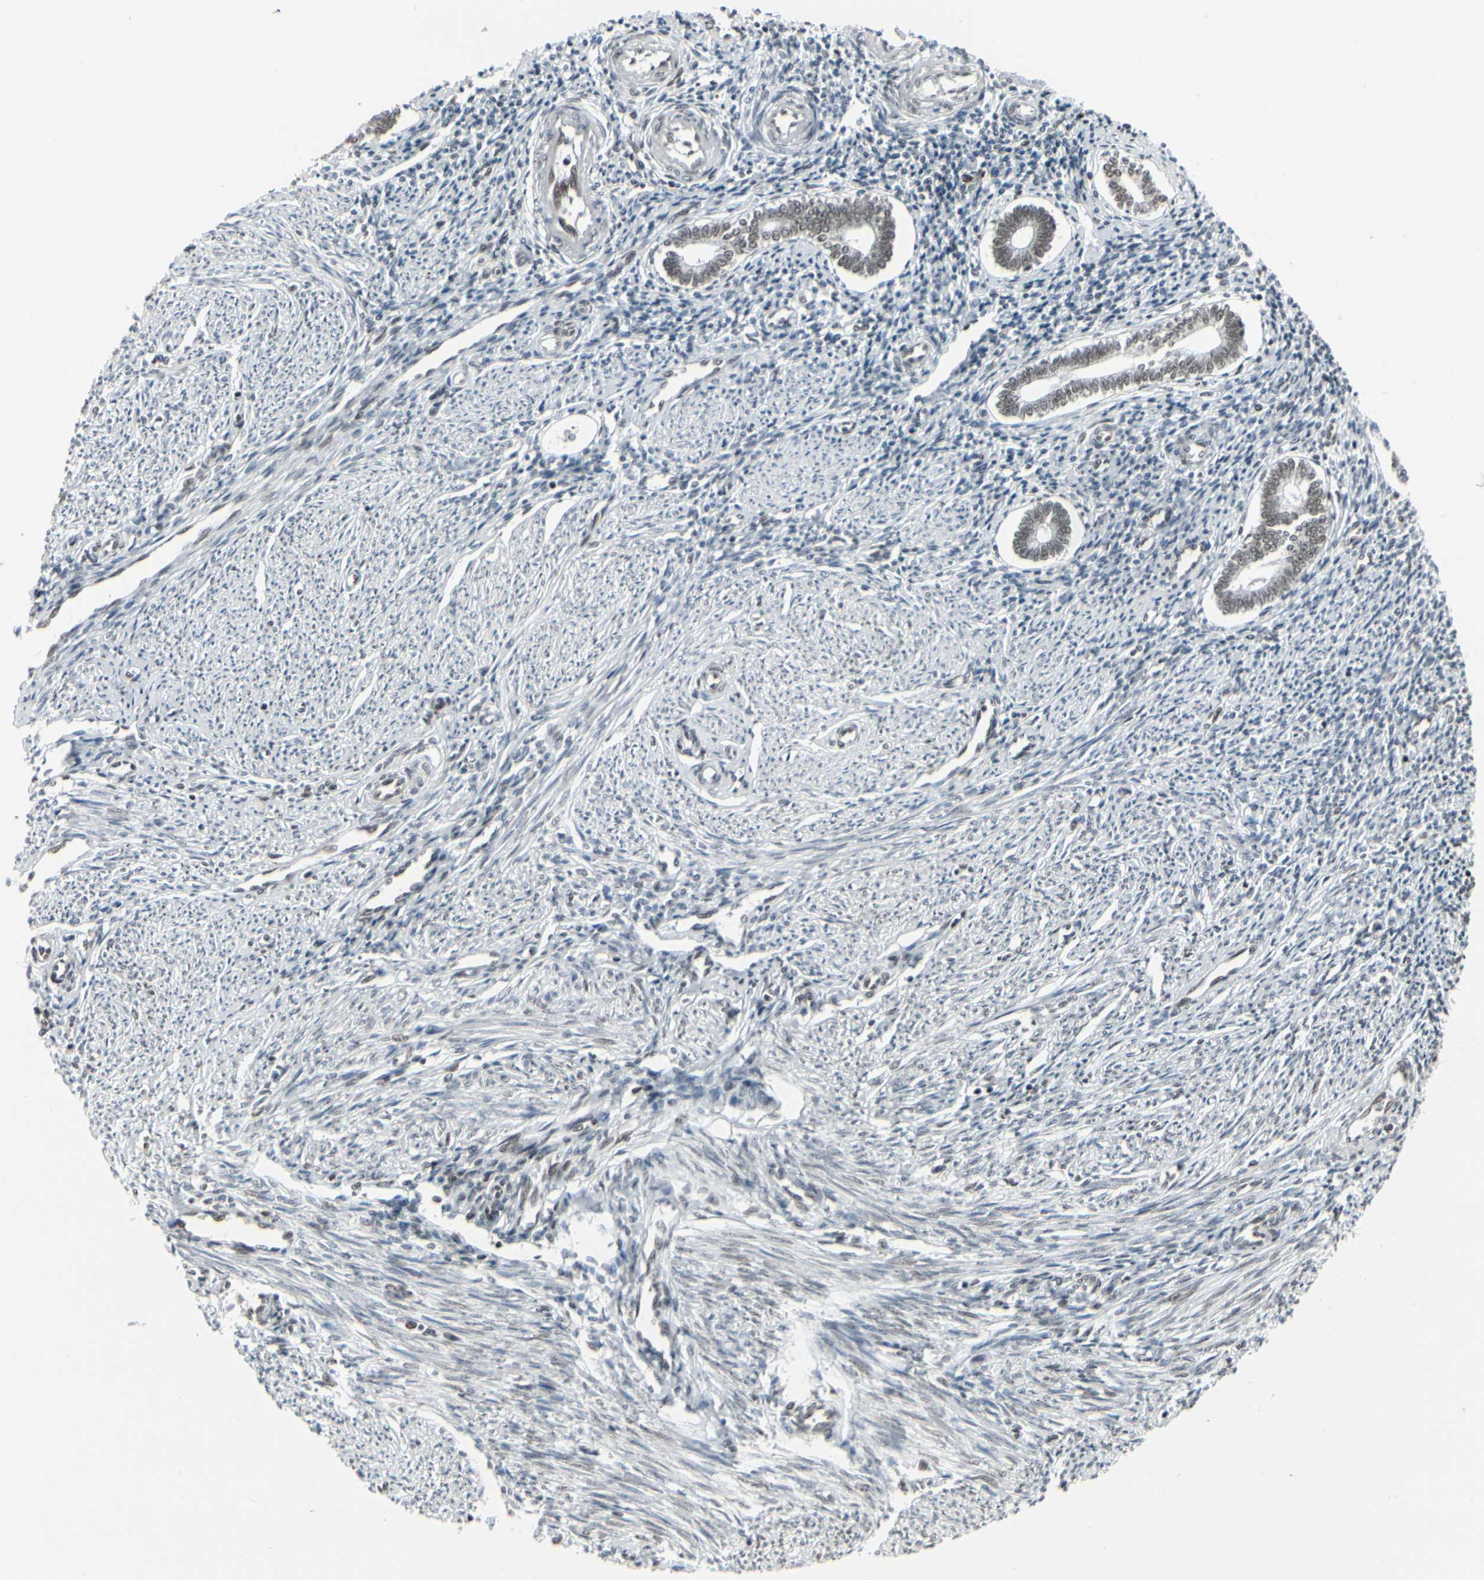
{"staining": {"intensity": "weak", "quantity": ">75%", "location": "nuclear"}, "tissue": "endometrium", "cell_type": "Cells in endometrial stroma", "image_type": "normal", "snomed": [{"axis": "morphology", "description": "Normal tissue, NOS"}, {"axis": "topography", "description": "Endometrium"}], "caption": "Immunohistochemical staining of benign endometrium demonstrates >75% levels of weak nuclear protein positivity in about >75% of cells in endometrial stroma.", "gene": "HMG20A", "patient": {"sex": "female", "age": 52}}